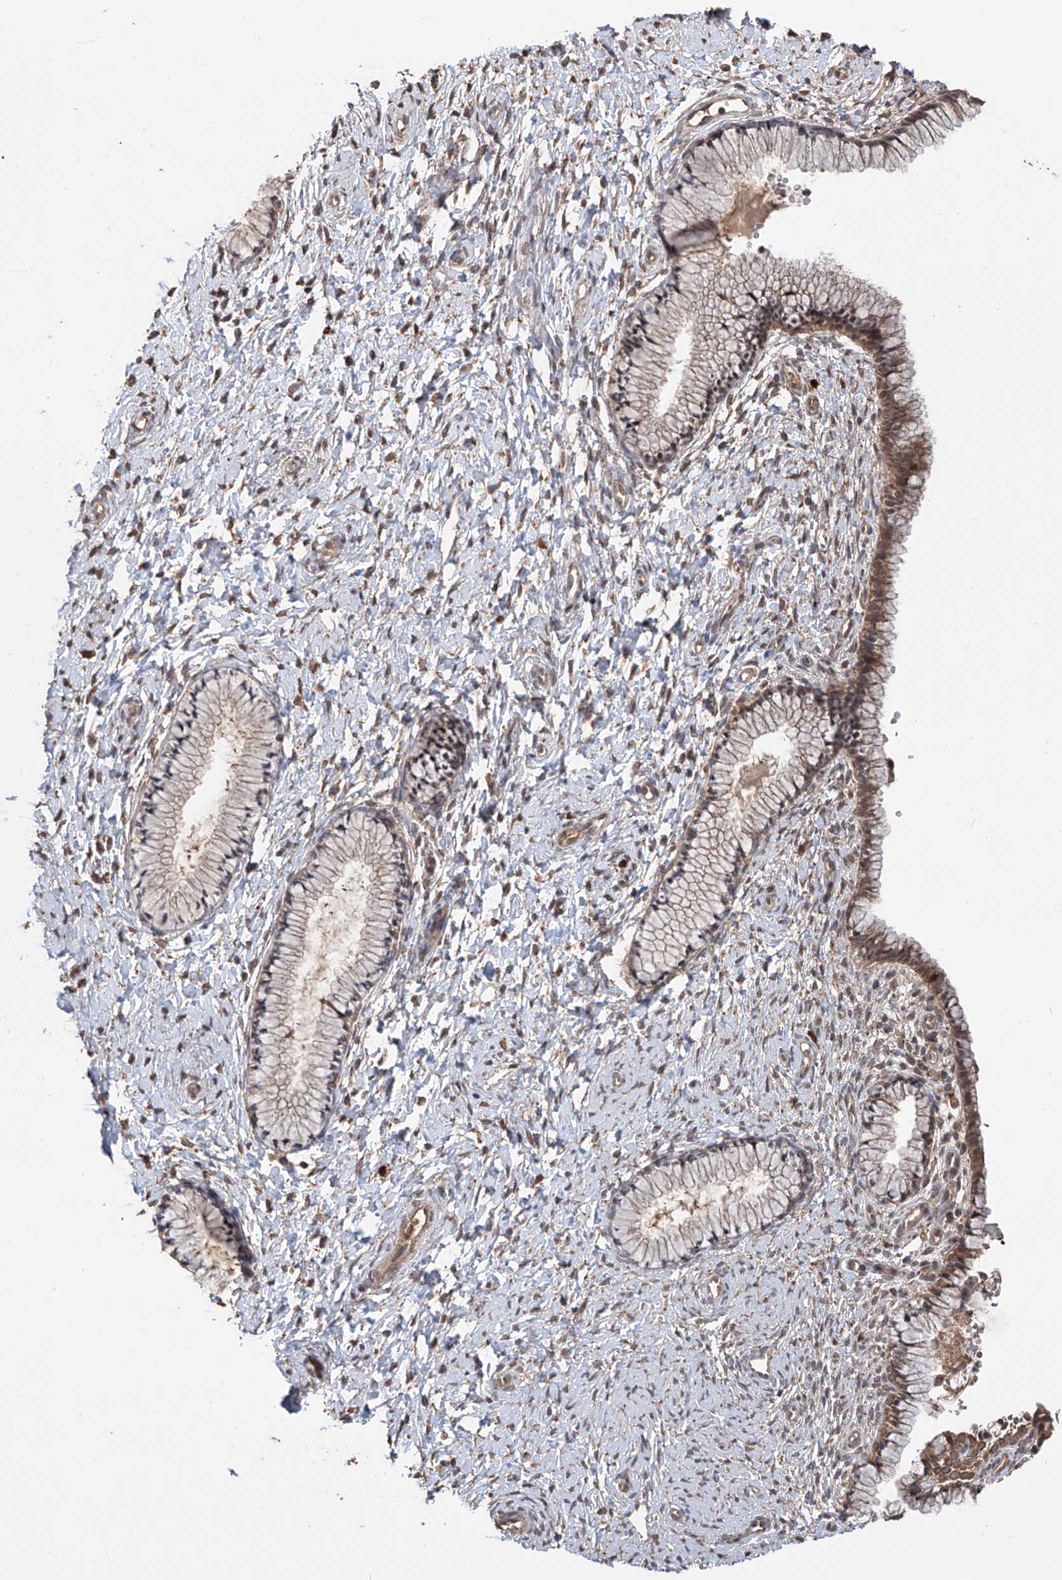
{"staining": {"intensity": "moderate", "quantity": "25%-75%", "location": "cytoplasmic/membranous"}, "tissue": "cervix", "cell_type": "Glandular cells", "image_type": "normal", "snomed": [{"axis": "morphology", "description": "Normal tissue, NOS"}, {"axis": "topography", "description": "Cervix"}], "caption": "Human cervix stained for a protein (brown) reveals moderate cytoplasmic/membranous positive expression in about 25%-75% of glandular cells.", "gene": "FAM135A", "patient": {"sex": "female", "age": 33}}